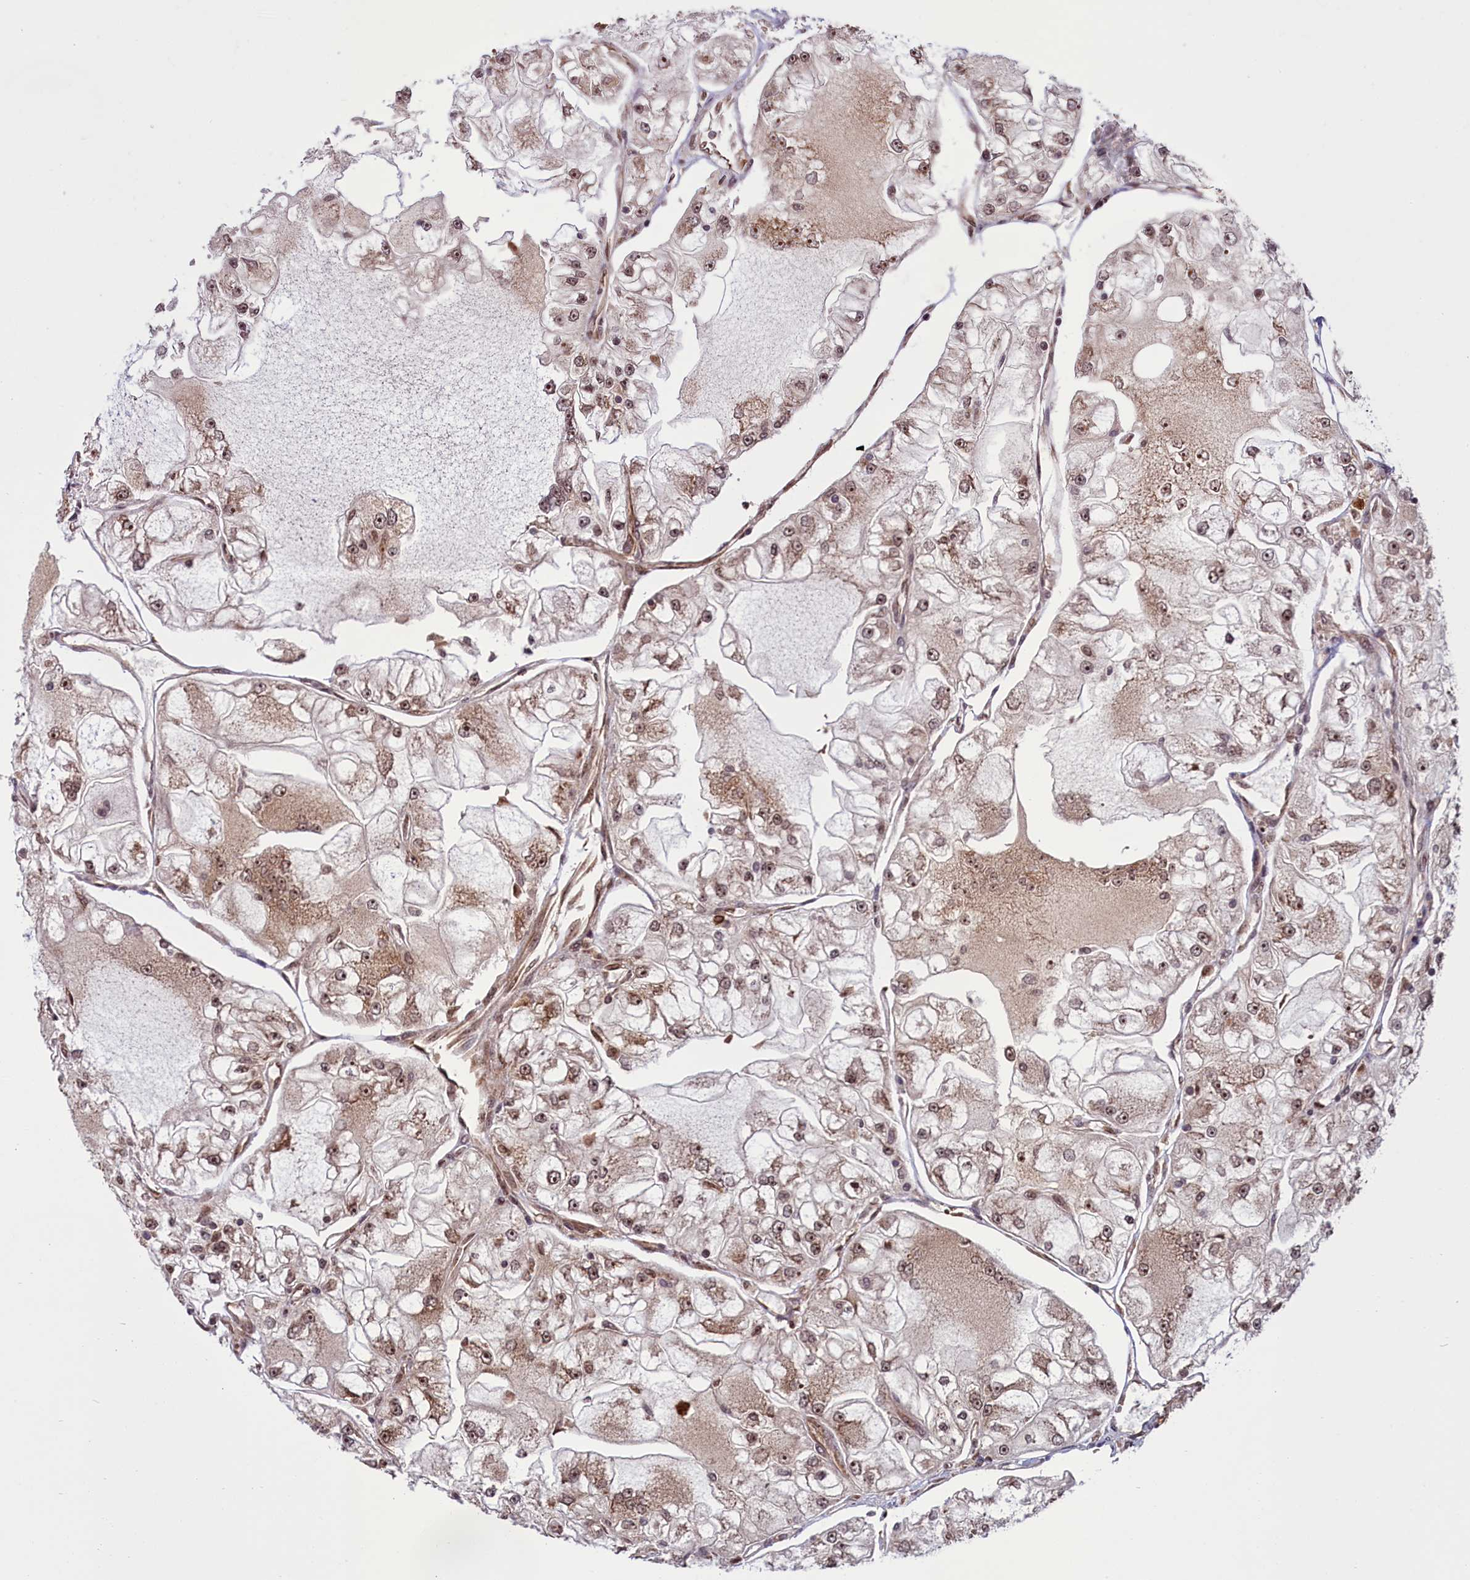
{"staining": {"intensity": "moderate", "quantity": ">75%", "location": "cytoplasmic/membranous,nuclear"}, "tissue": "renal cancer", "cell_type": "Tumor cells", "image_type": "cancer", "snomed": [{"axis": "morphology", "description": "Adenocarcinoma, NOS"}, {"axis": "topography", "description": "Kidney"}], "caption": "IHC histopathology image of neoplastic tissue: human adenocarcinoma (renal) stained using IHC displays medium levels of moderate protein expression localized specifically in the cytoplasmic/membranous and nuclear of tumor cells, appearing as a cytoplasmic/membranous and nuclear brown color.", "gene": "NDUFS5", "patient": {"sex": "female", "age": 72}}